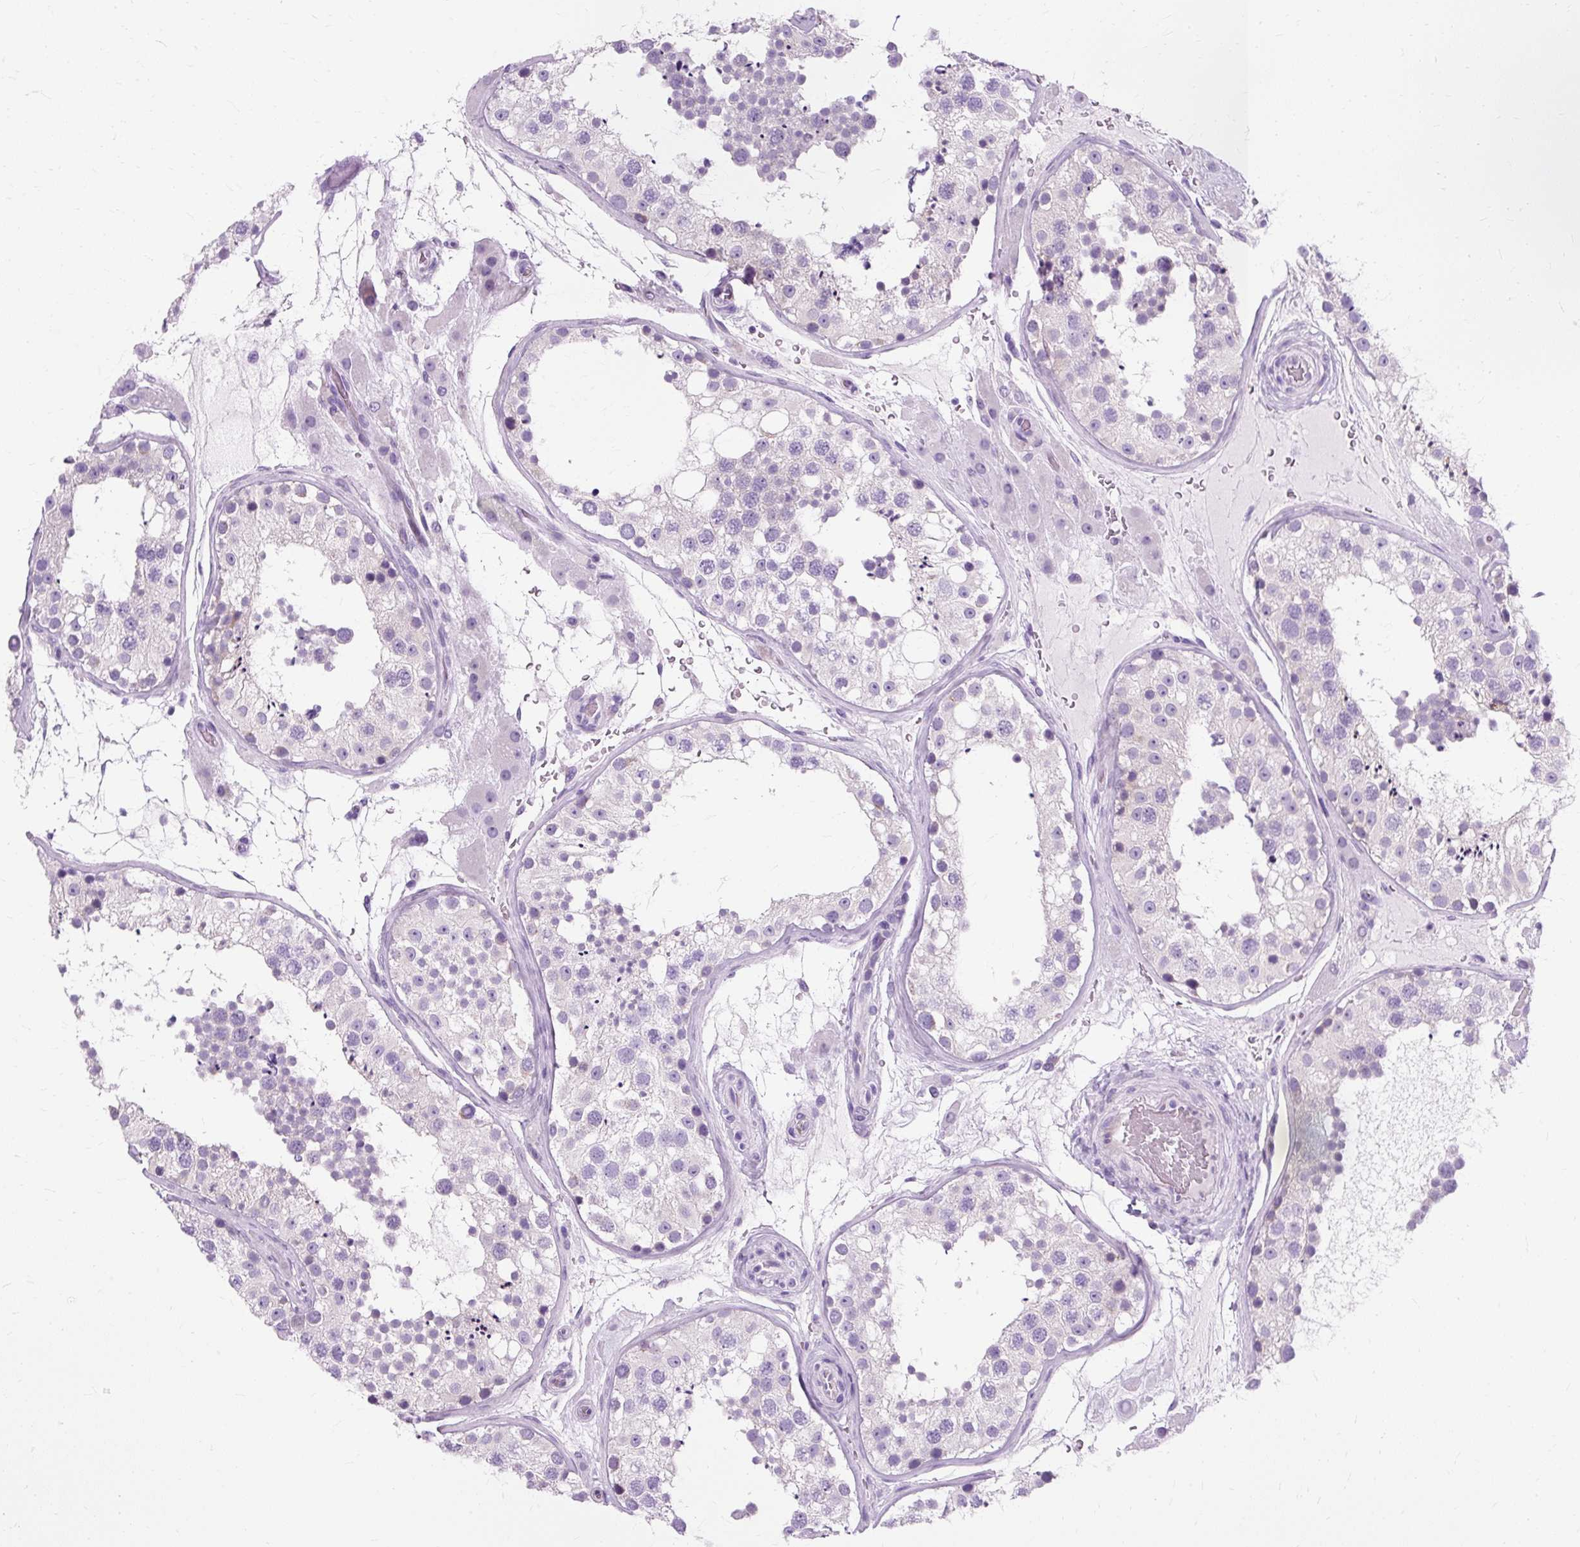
{"staining": {"intensity": "negative", "quantity": "none", "location": "none"}, "tissue": "testis", "cell_type": "Cells in seminiferous ducts", "image_type": "normal", "snomed": [{"axis": "morphology", "description": "Normal tissue, NOS"}, {"axis": "topography", "description": "Testis"}], "caption": "The IHC photomicrograph has no significant expression in cells in seminiferous ducts of testis. (DAB immunohistochemistry visualized using brightfield microscopy, high magnification).", "gene": "TMEM89", "patient": {"sex": "male", "age": 26}}